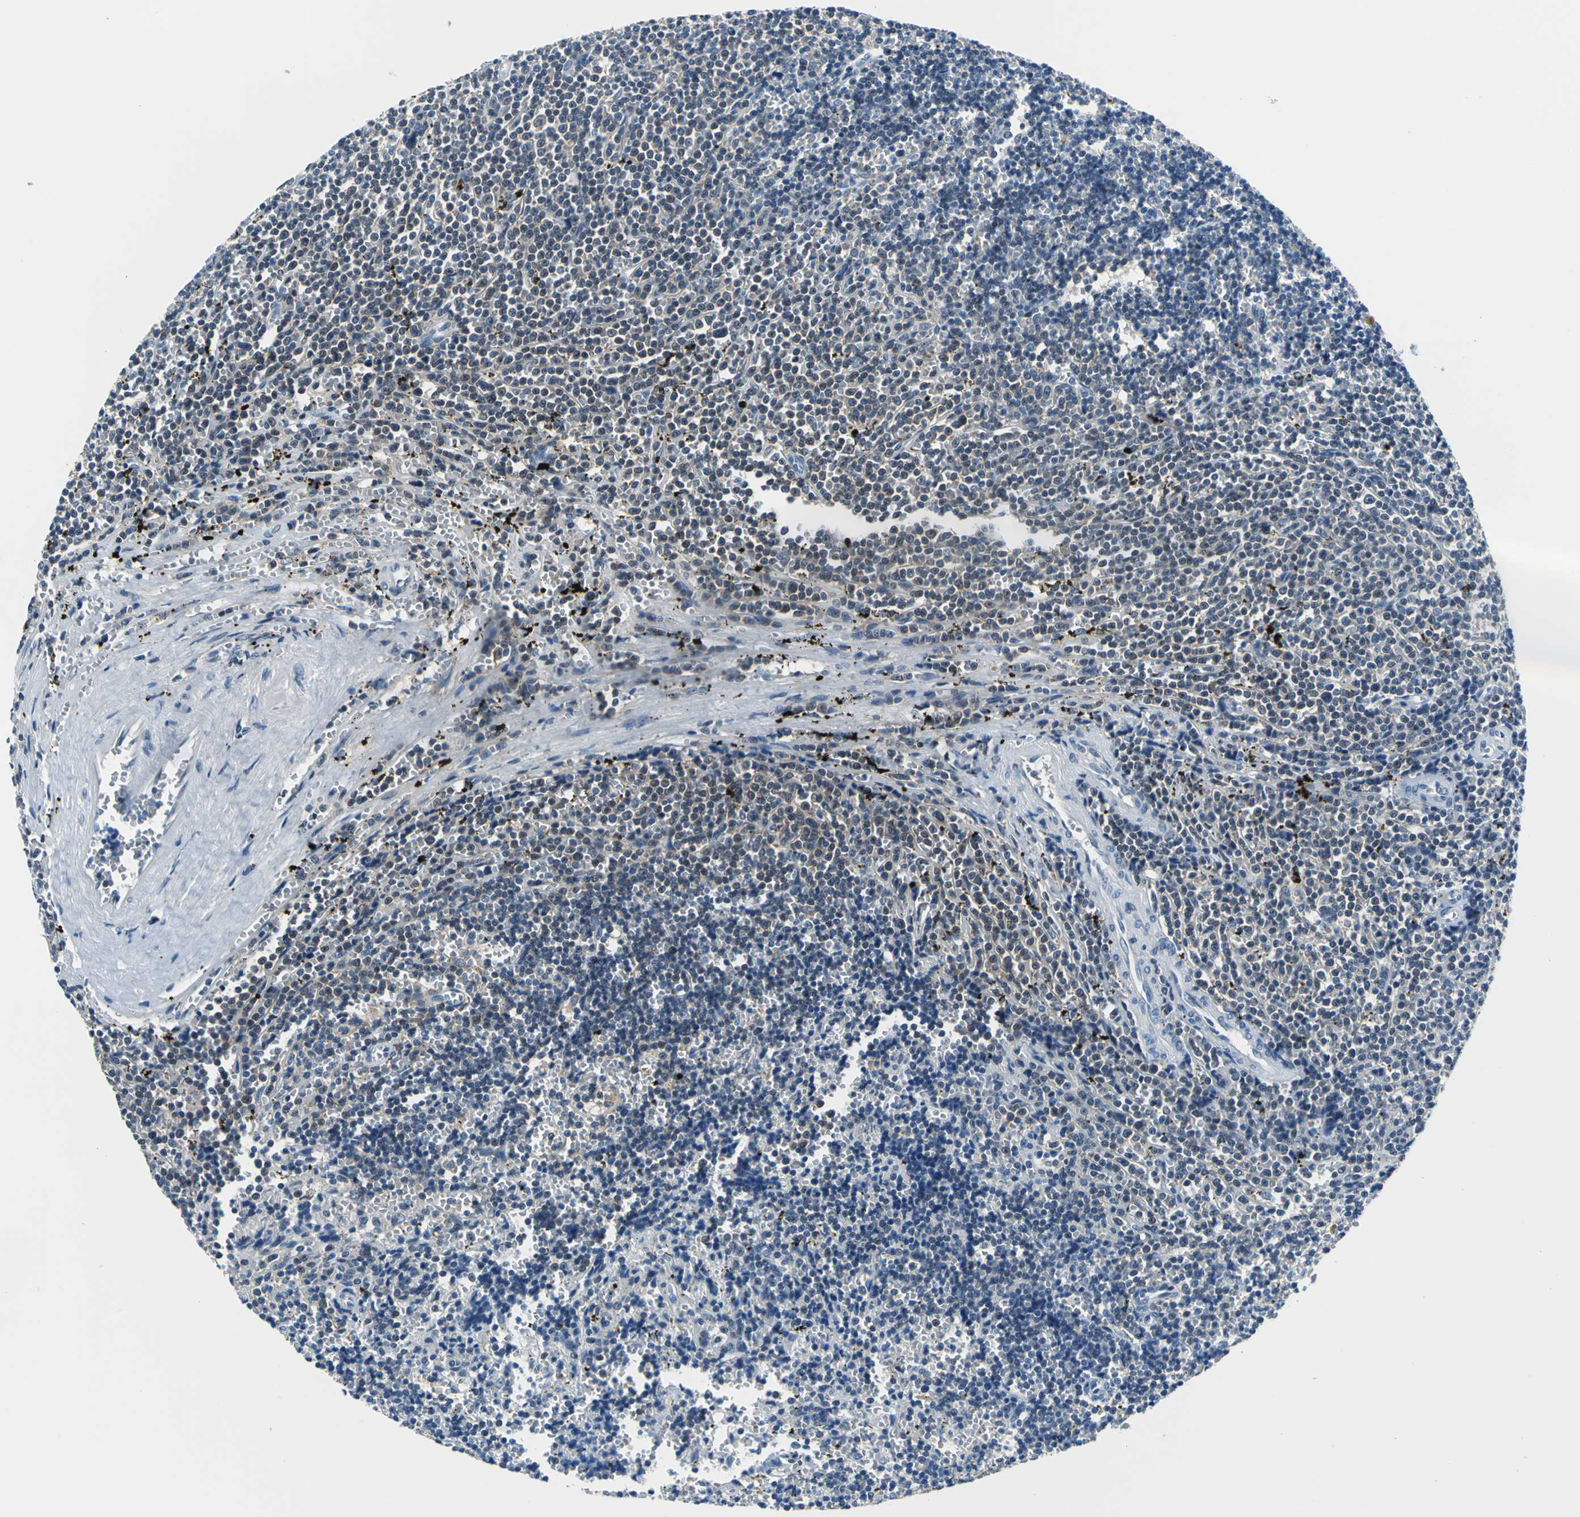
{"staining": {"intensity": "weak", "quantity": "25%-75%", "location": "cytoplasmic/membranous"}, "tissue": "lymphoma", "cell_type": "Tumor cells", "image_type": "cancer", "snomed": [{"axis": "morphology", "description": "Malignant lymphoma, non-Hodgkin's type, Low grade"}, {"axis": "topography", "description": "Spleen"}], "caption": "A low amount of weak cytoplasmic/membranous staining is present in about 25%-75% of tumor cells in malignant lymphoma, non-Hodgkin's type (low-grade) tissue.", "gene": "ZNF415", "patient": {"sex": "male", "age": 60}}